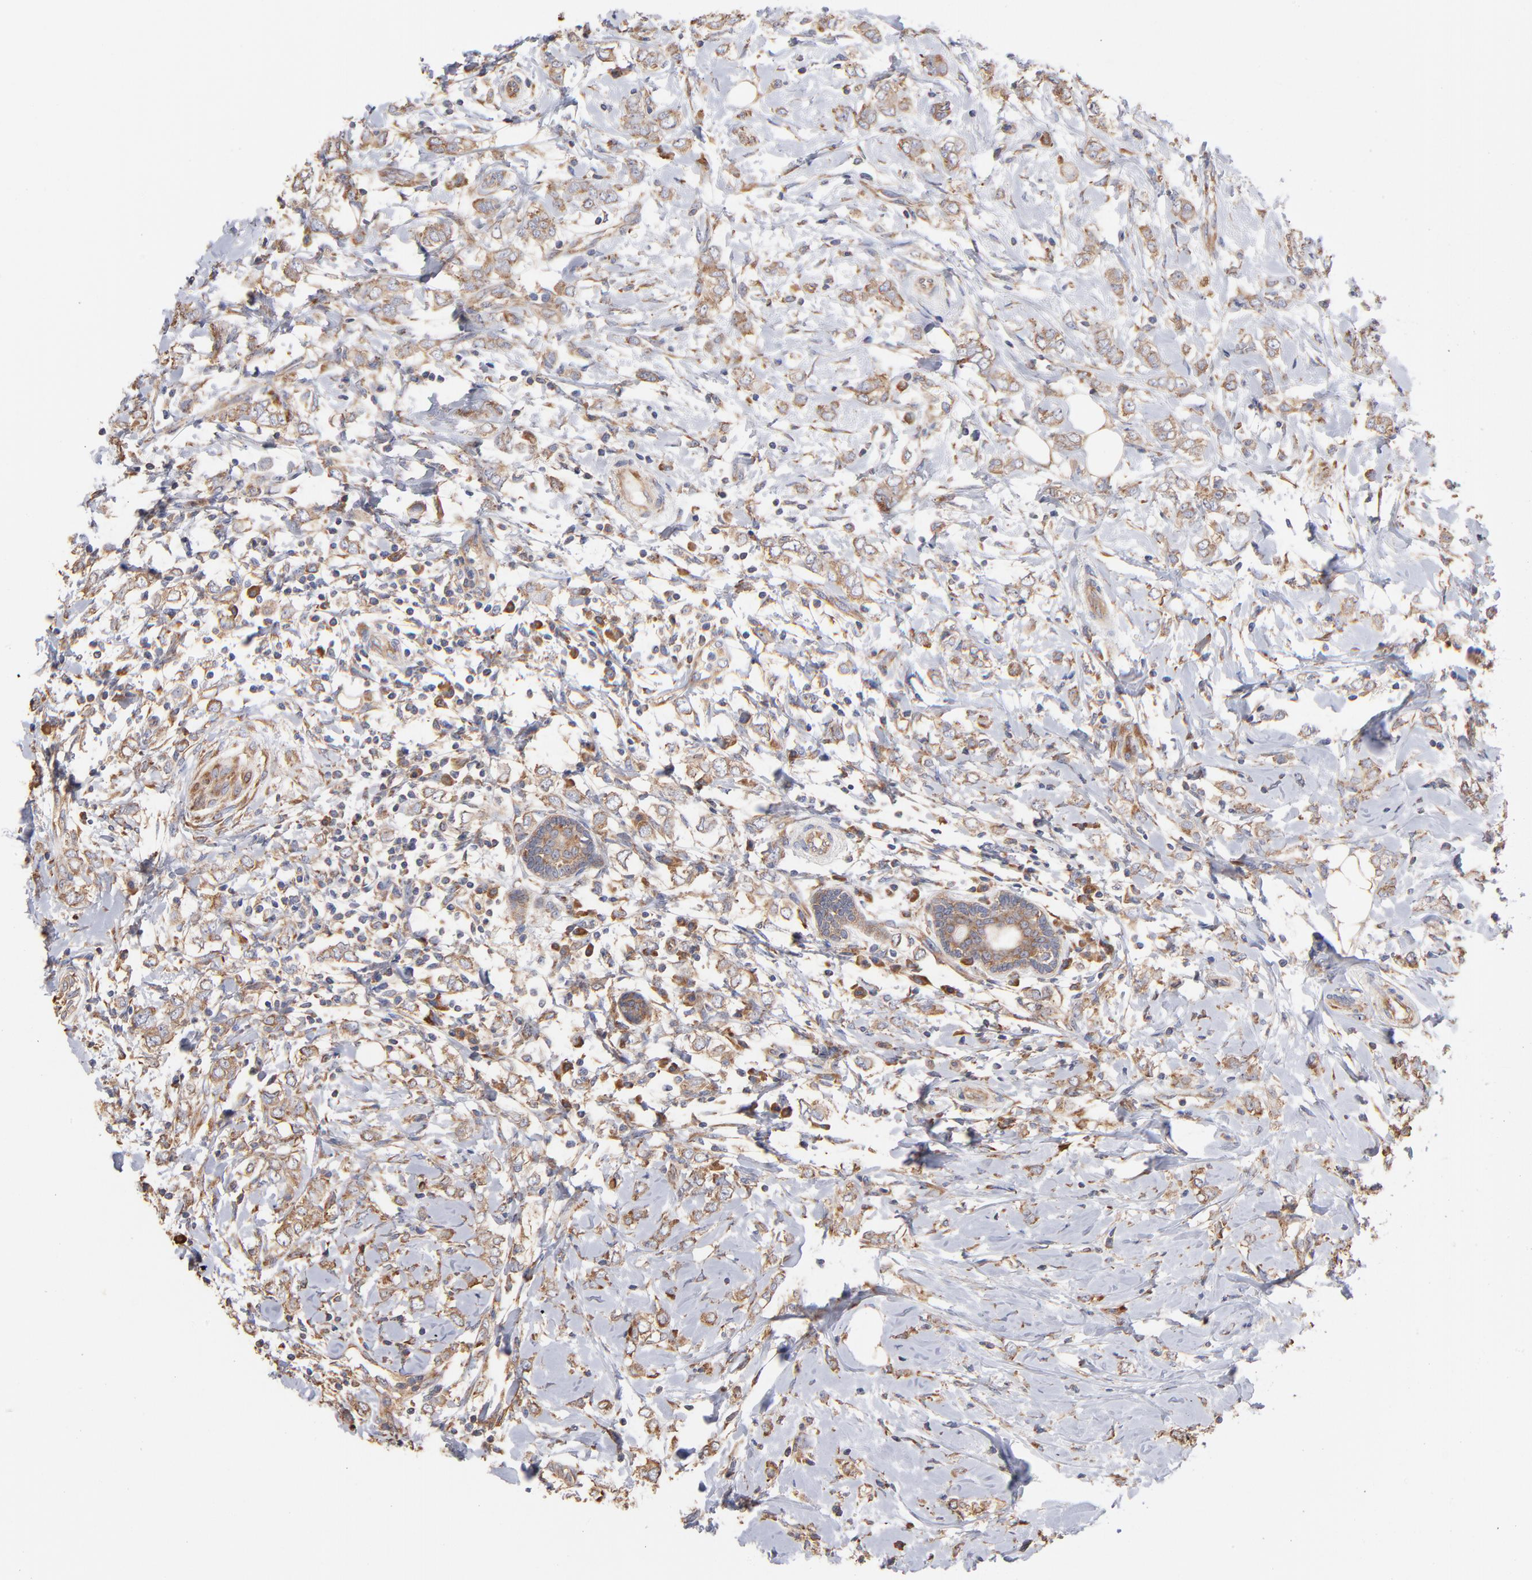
{"staining": {"intensity": "weak", "quantity": ">75%", "location": "cytoplasmic/membranous"}, "tissue": "breast cancer", "cell_type": "Tumor cells", "image_type": "cancer", "snomed": [{"axis": "morphology", "description": "Normal tissue, NOS"}, {"axis": "morphology", "description": "Lobular carcinoma"}, {"axis": "topography", "description": "Breast"}], "caption": "Brown immunohistochemical staining in human lobular carcinoma (breast) reveals weak cytoplasmic/membranous staining in approximately >75% of tumor cells.", "gene": "RPL9", "patient": {"sex": "female", "age": 47}}